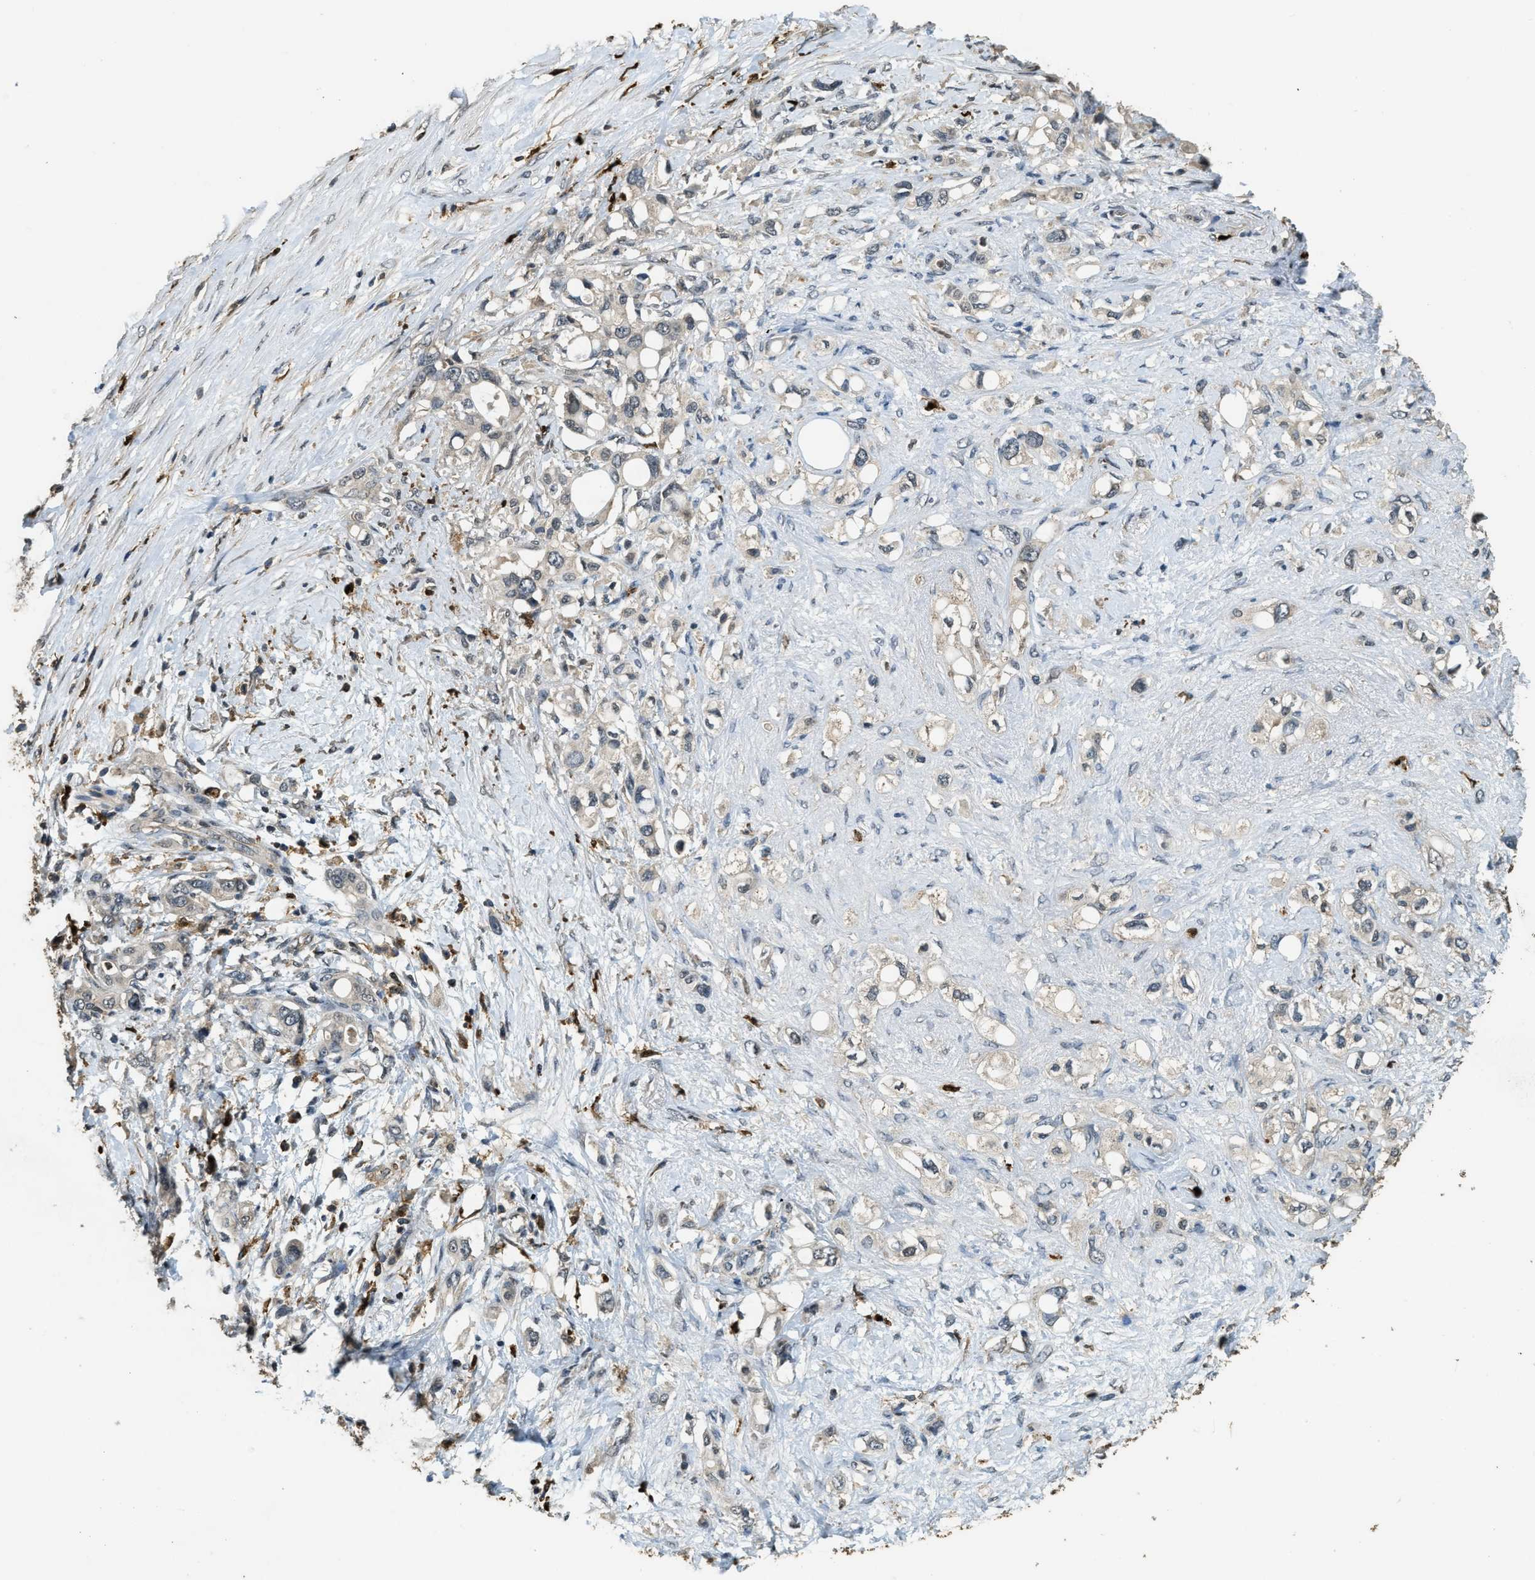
{"staining": {"intensity": "weak", "quantity": "<25%", "location": "cytoplasmic/membranous"}, "tissue": "pancreatic cancer", "cell_type": "Tumor cells", "image_type": "cancer", "snomed": [{"axis": "morphology", "description": "Adenocarcinoma, NOS"}, {"axis": "topography", "description": "Pancreas"}], "caption": "DAB immunohistochemical staining of pancreatic cancer shows no significant staining in tumor cells.", "gene": "RNF141", "patient": {"sex": "female", "age": 56}}